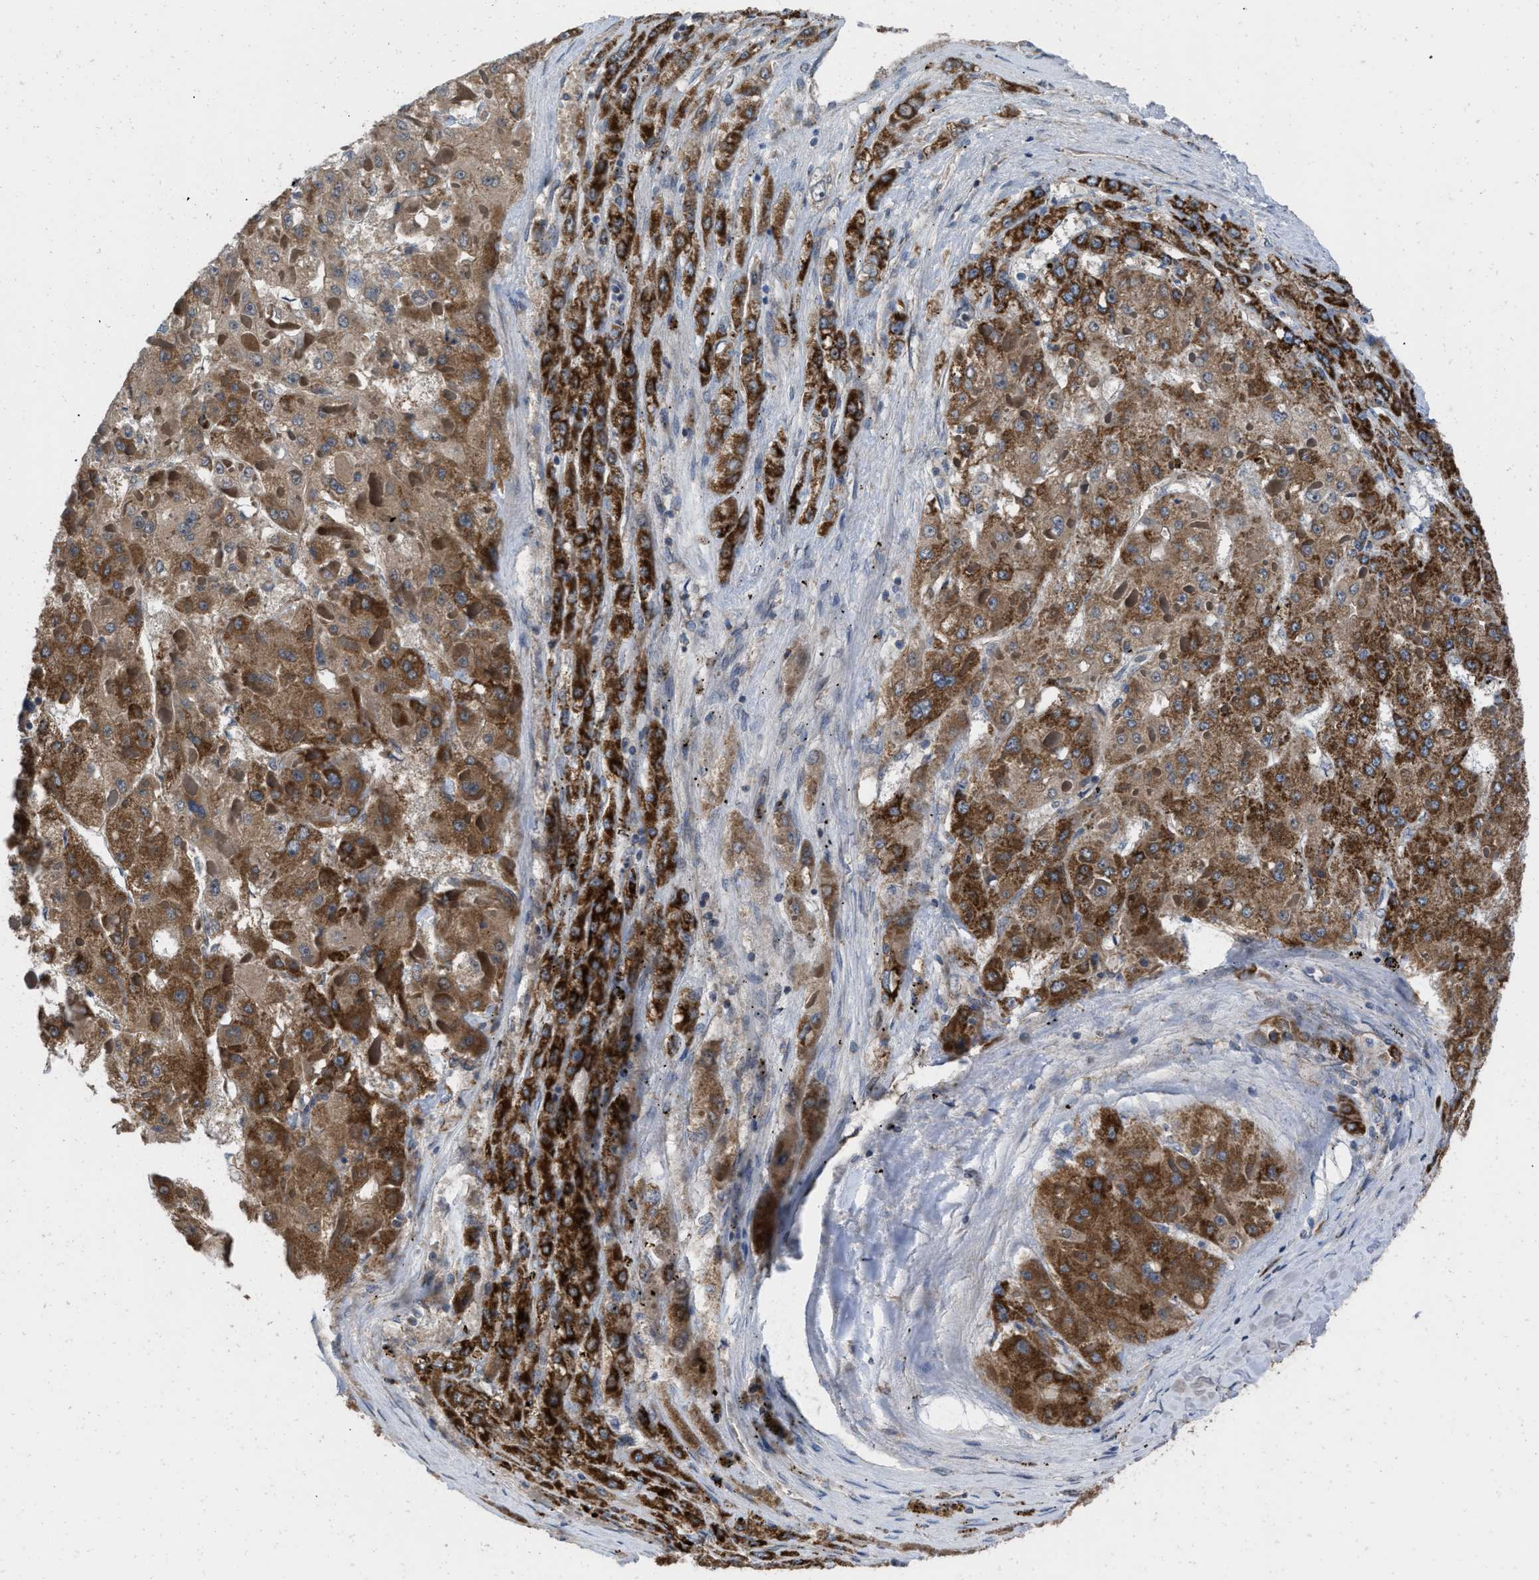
{"staining": {"intensity": "strong", "quantity": ">75%", "location": "cytoplasmic/membranous"}, "tissue": "liver cancer", "cell_type": "Tumor cells", "image_type": "cancer", "snomed": [{"axis": "morphology", "description": "Carcinoma, Hepatocellular, NOS"}, {"axis": "topography", "description": "Liver"}], "caption": "Immunohistochemical staining of human liver hepatocellular carcinoma exhibits high levels of strong cytoplasmic/membranous protein positivity in approximately >75% of tumor cells.", "gene": "AKAP1", "patient": {"sex": "female", "age": 73}}